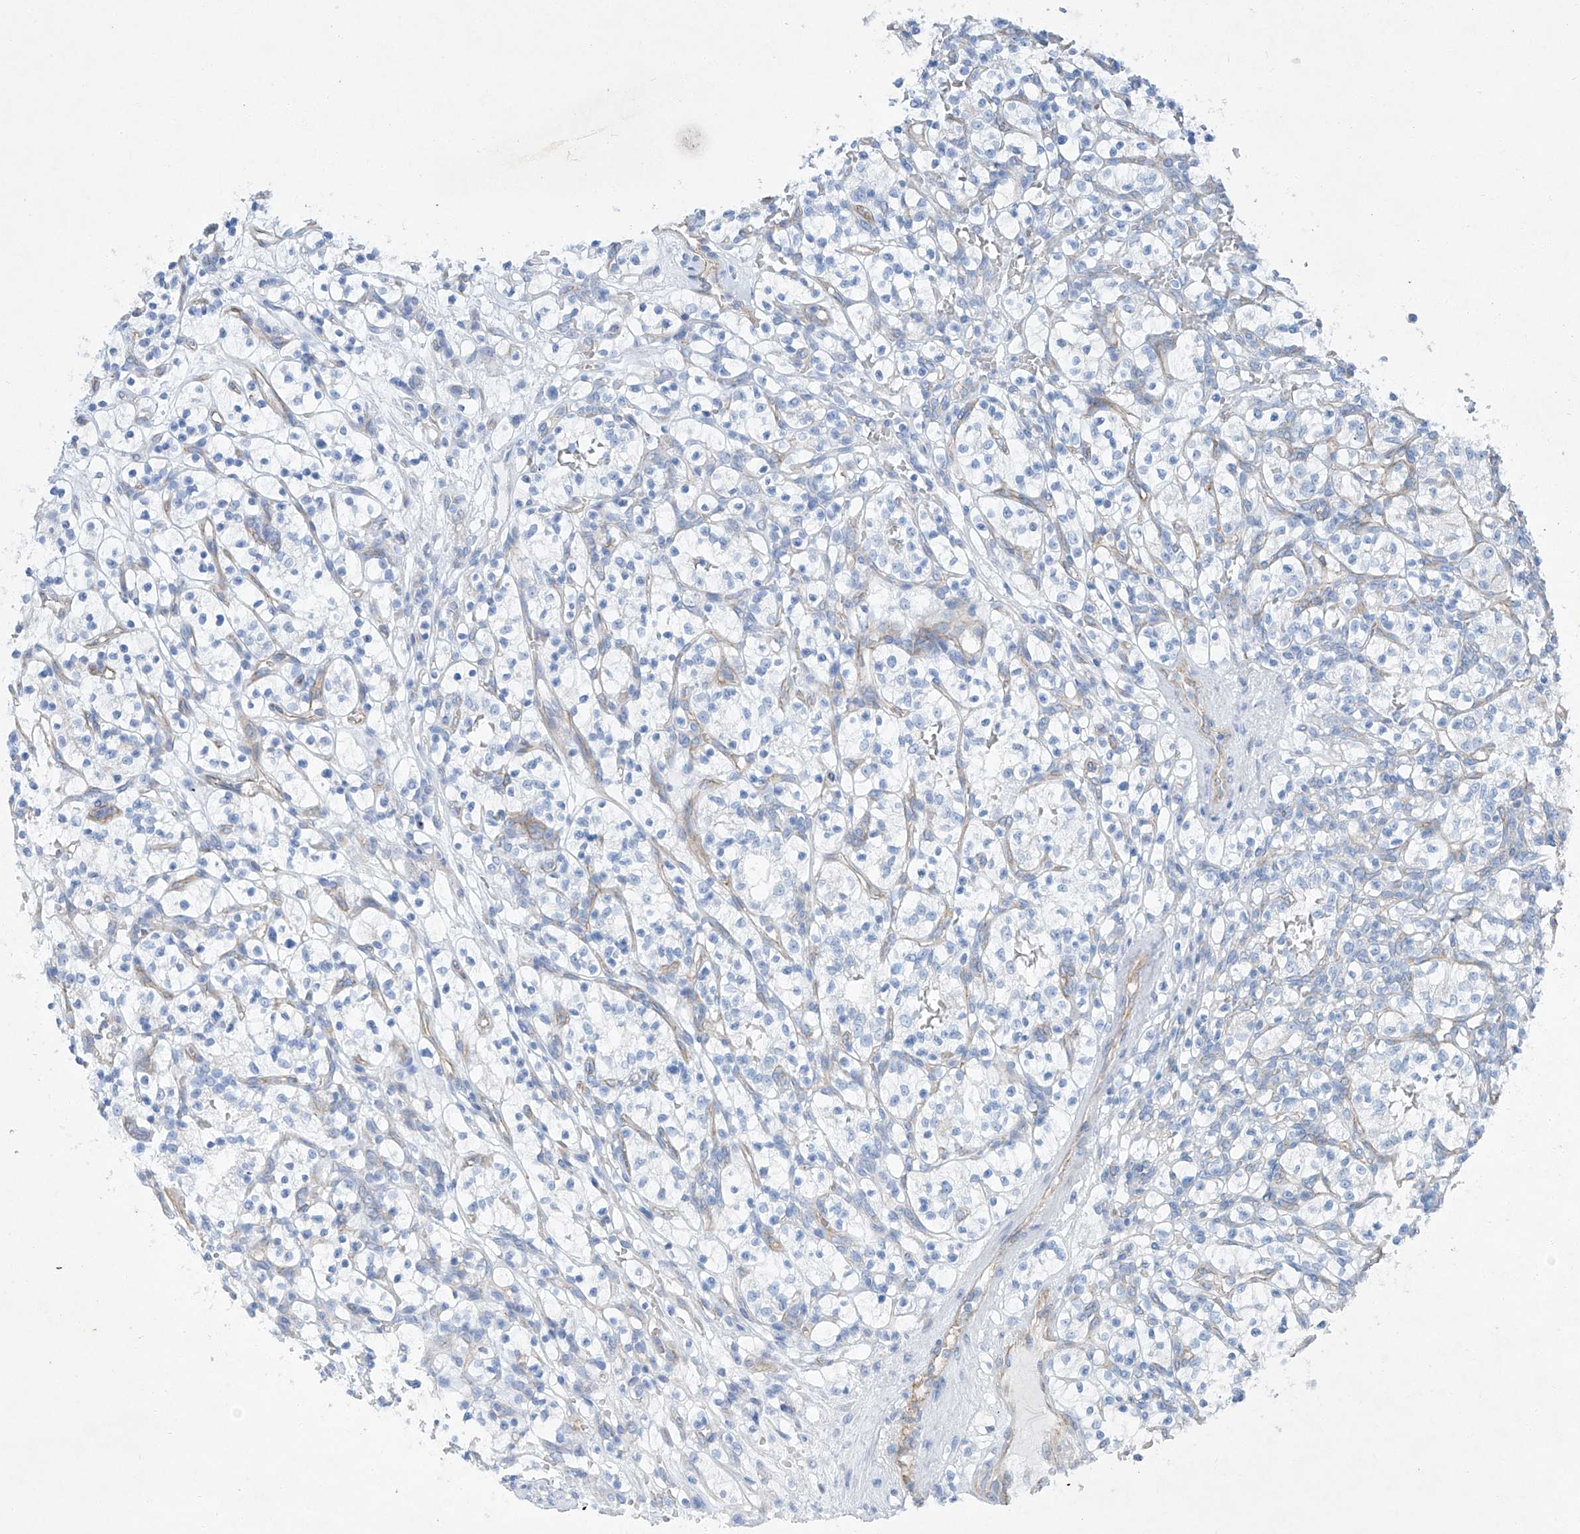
{"staining": {"intensity": "negative", "quantity": "none", "location": "none"}, "tissue": "renal cancer", "cell_type": "Tumor cells", "image_type": "cancer", "snomed": [{"axis": "morphology", "description": "Adenocarcinoma, NOS"}, {"axis": "topography", "description": "Kidney"}], "caption": "This photomicrograph is of renal cancer (adenocarcinoma) stained with IHC to label a protein in brown with the nuclei are counter-stained blue. There is no staining in tumor cells.", "gene": "MAGI1", "patient": {"sex": "female", "age": 57}}